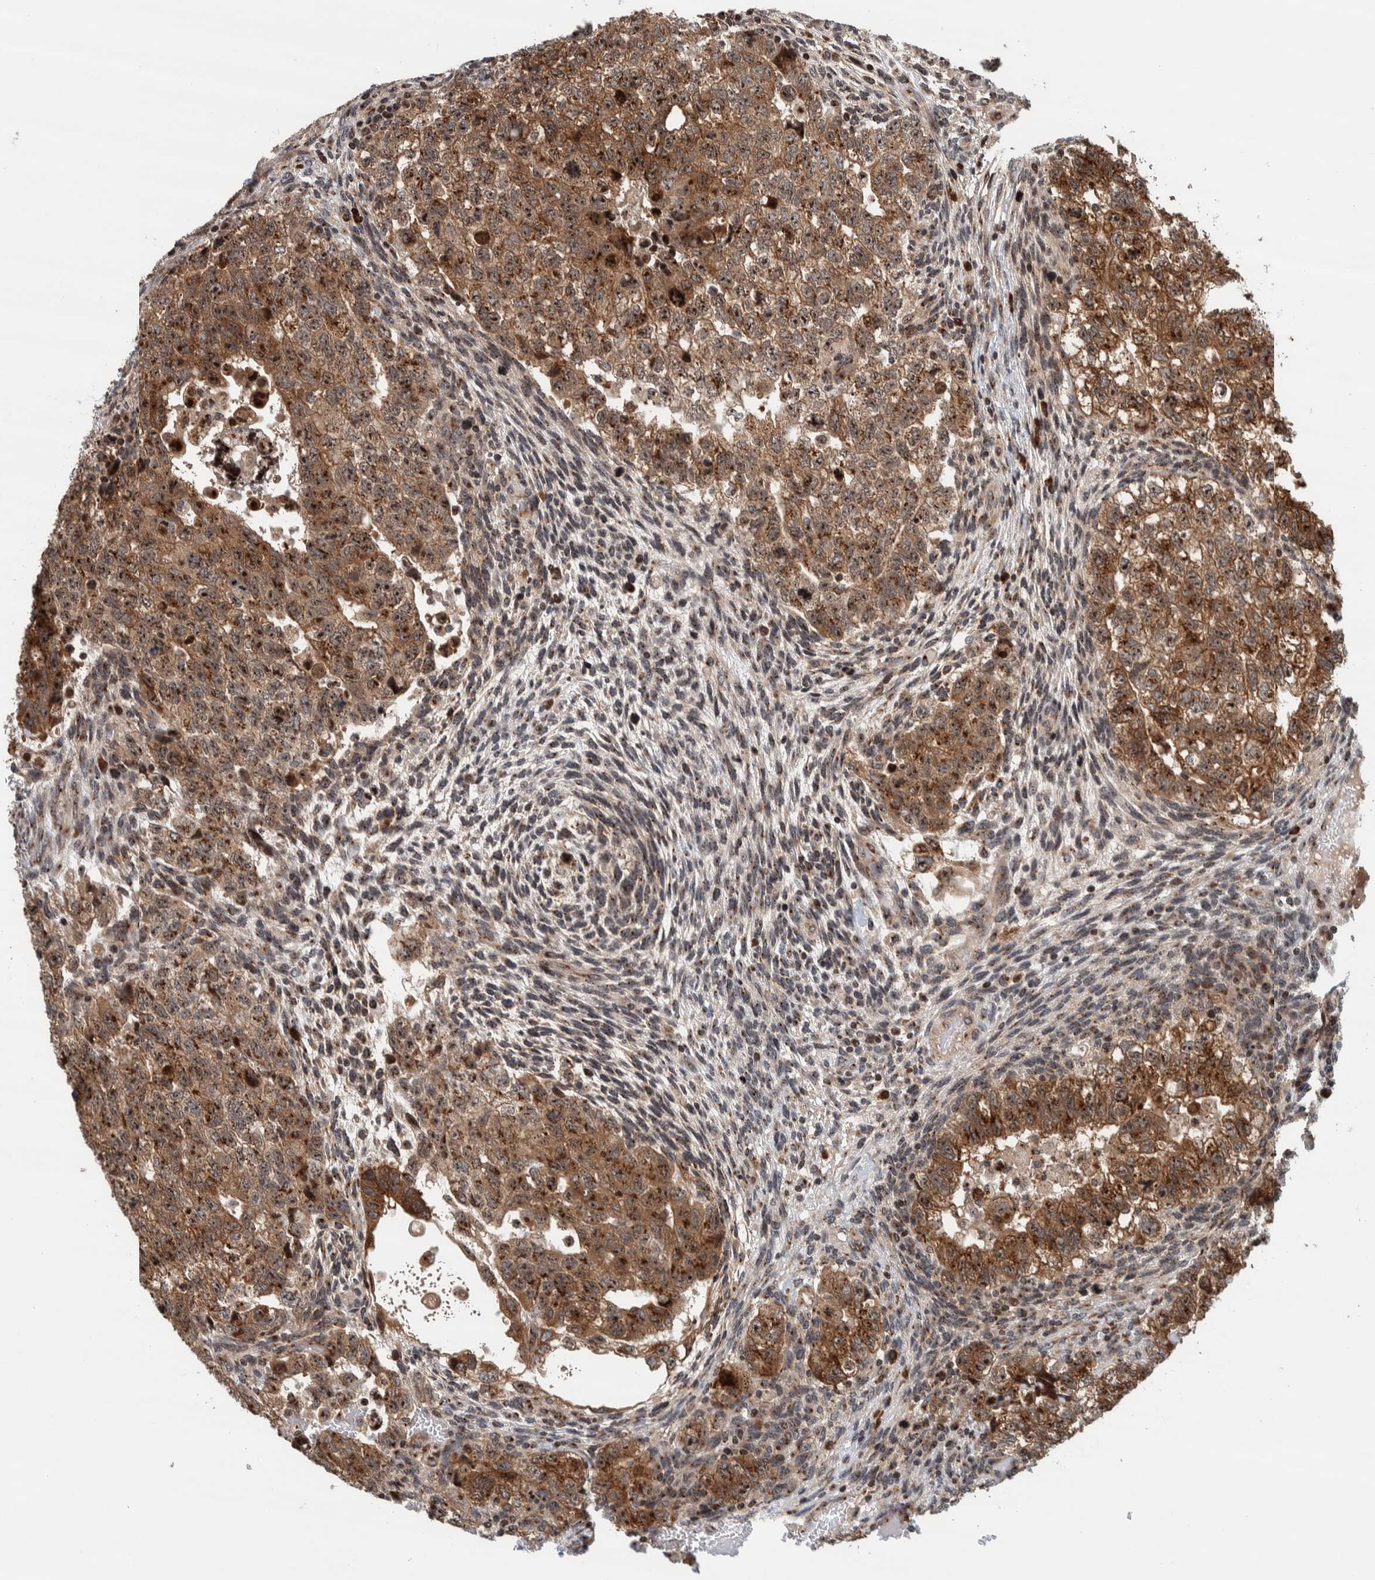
{"staining": {"intensity": "moderate", "quantity": ">75%", "location": "cytoplasmic/membranous,nuclear"}, "tissue": "testis cancer", "cell_type": "Tumor cells", "image_type": "cancer", "snomed": [{"axis": "morphology", "description": "Carcinoma, Embryonal, NOS"}, {"axis": "topography", "description": "Testis"}], "caption": "High-power microscopy captured an immunohistochemistry (IHC) micrograph of testis cancer, revealing moderate cytoplasmic/membranous and nuclear staining in approximately >75% of tumor cells.", "gene": "CCDC182", "patient": {"sex": "male", "age": 36}}